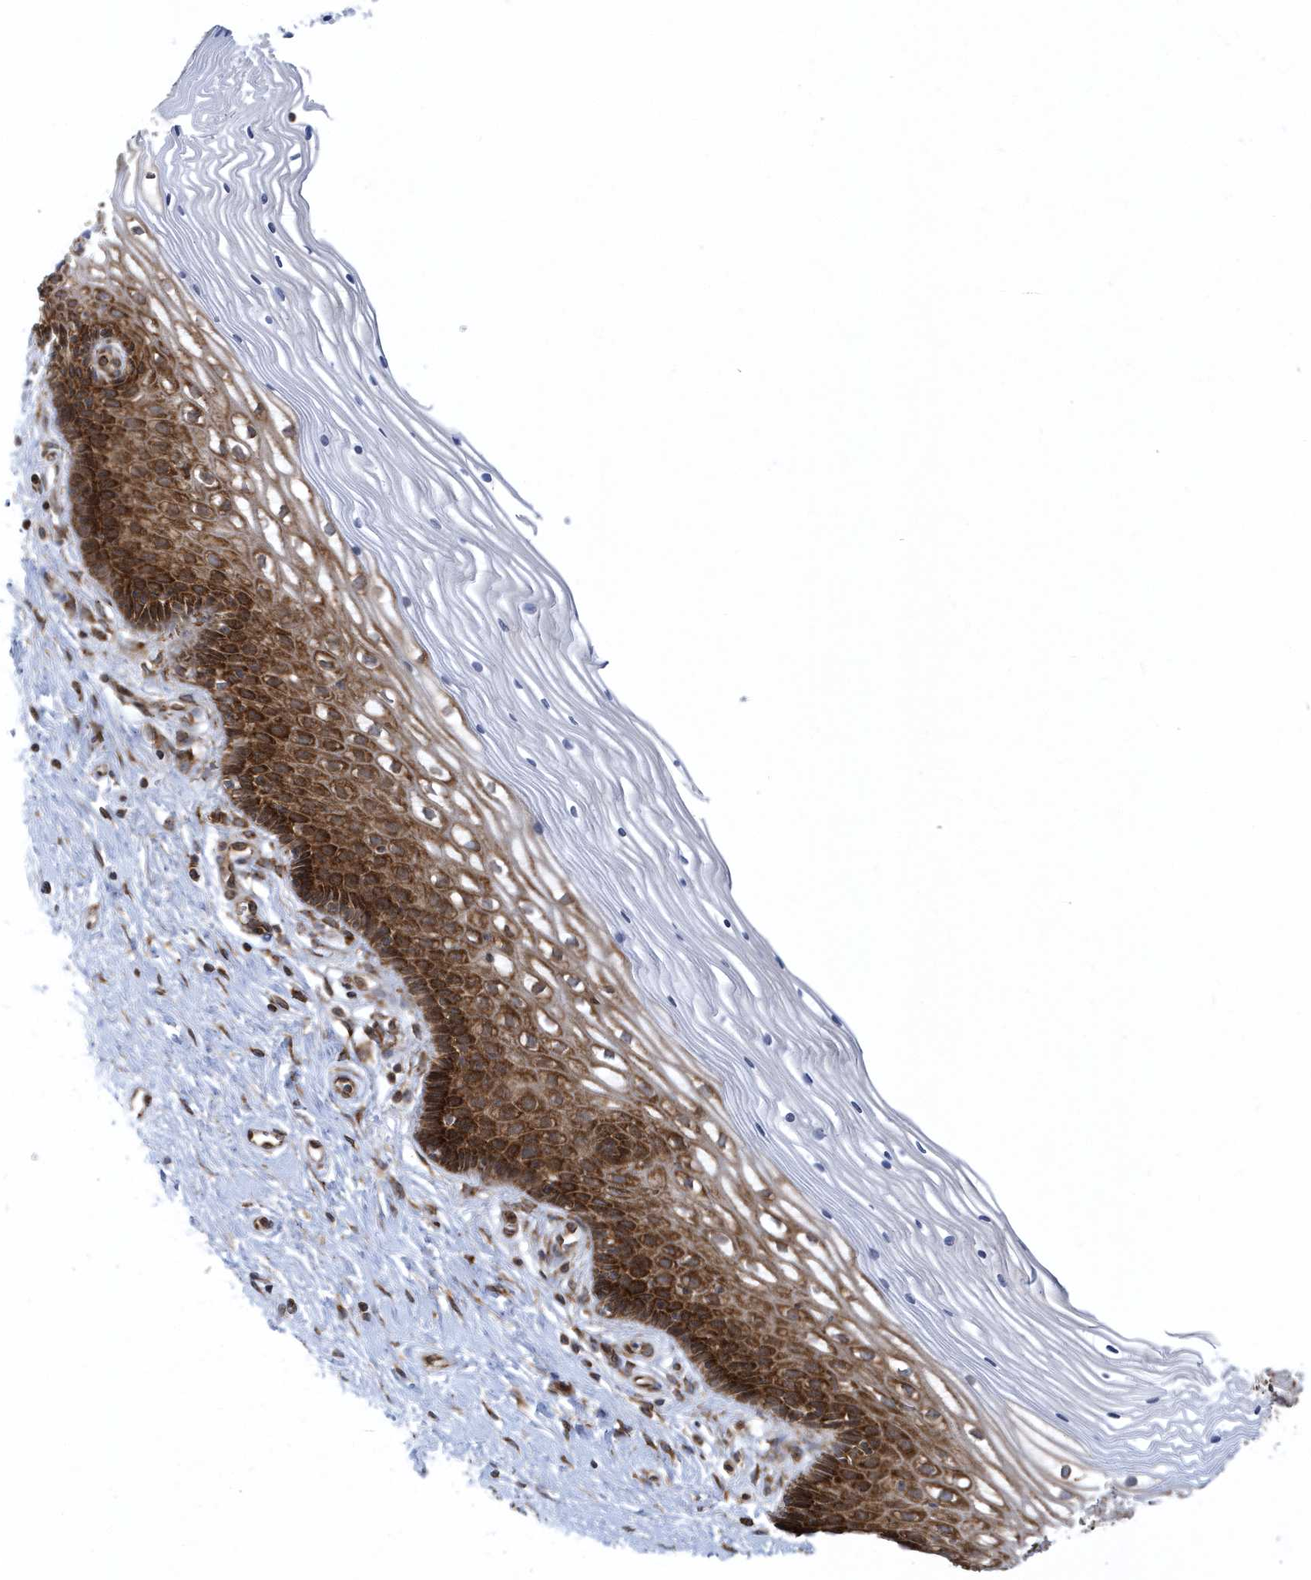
{"staining": {"intensity": "moderate", "quantity": ">75%", "location": "cytoplasmic/membranous"}, "tissue": "cervix", "cell_type": "Glandular cells", "image_type": "normal", "snomed": [{"axis": "morphology", "description": "Normal tissue, NOS"}, {"axis": "topography", "description": "Cervix"}], "caption": "IHC of normal cervix exhibits medium levels of moderate cytoplasmic/membranous staining in about >75% of glandular cells.", "gene": "PHF1", "patient": {"sex": "female", "age": 33}}